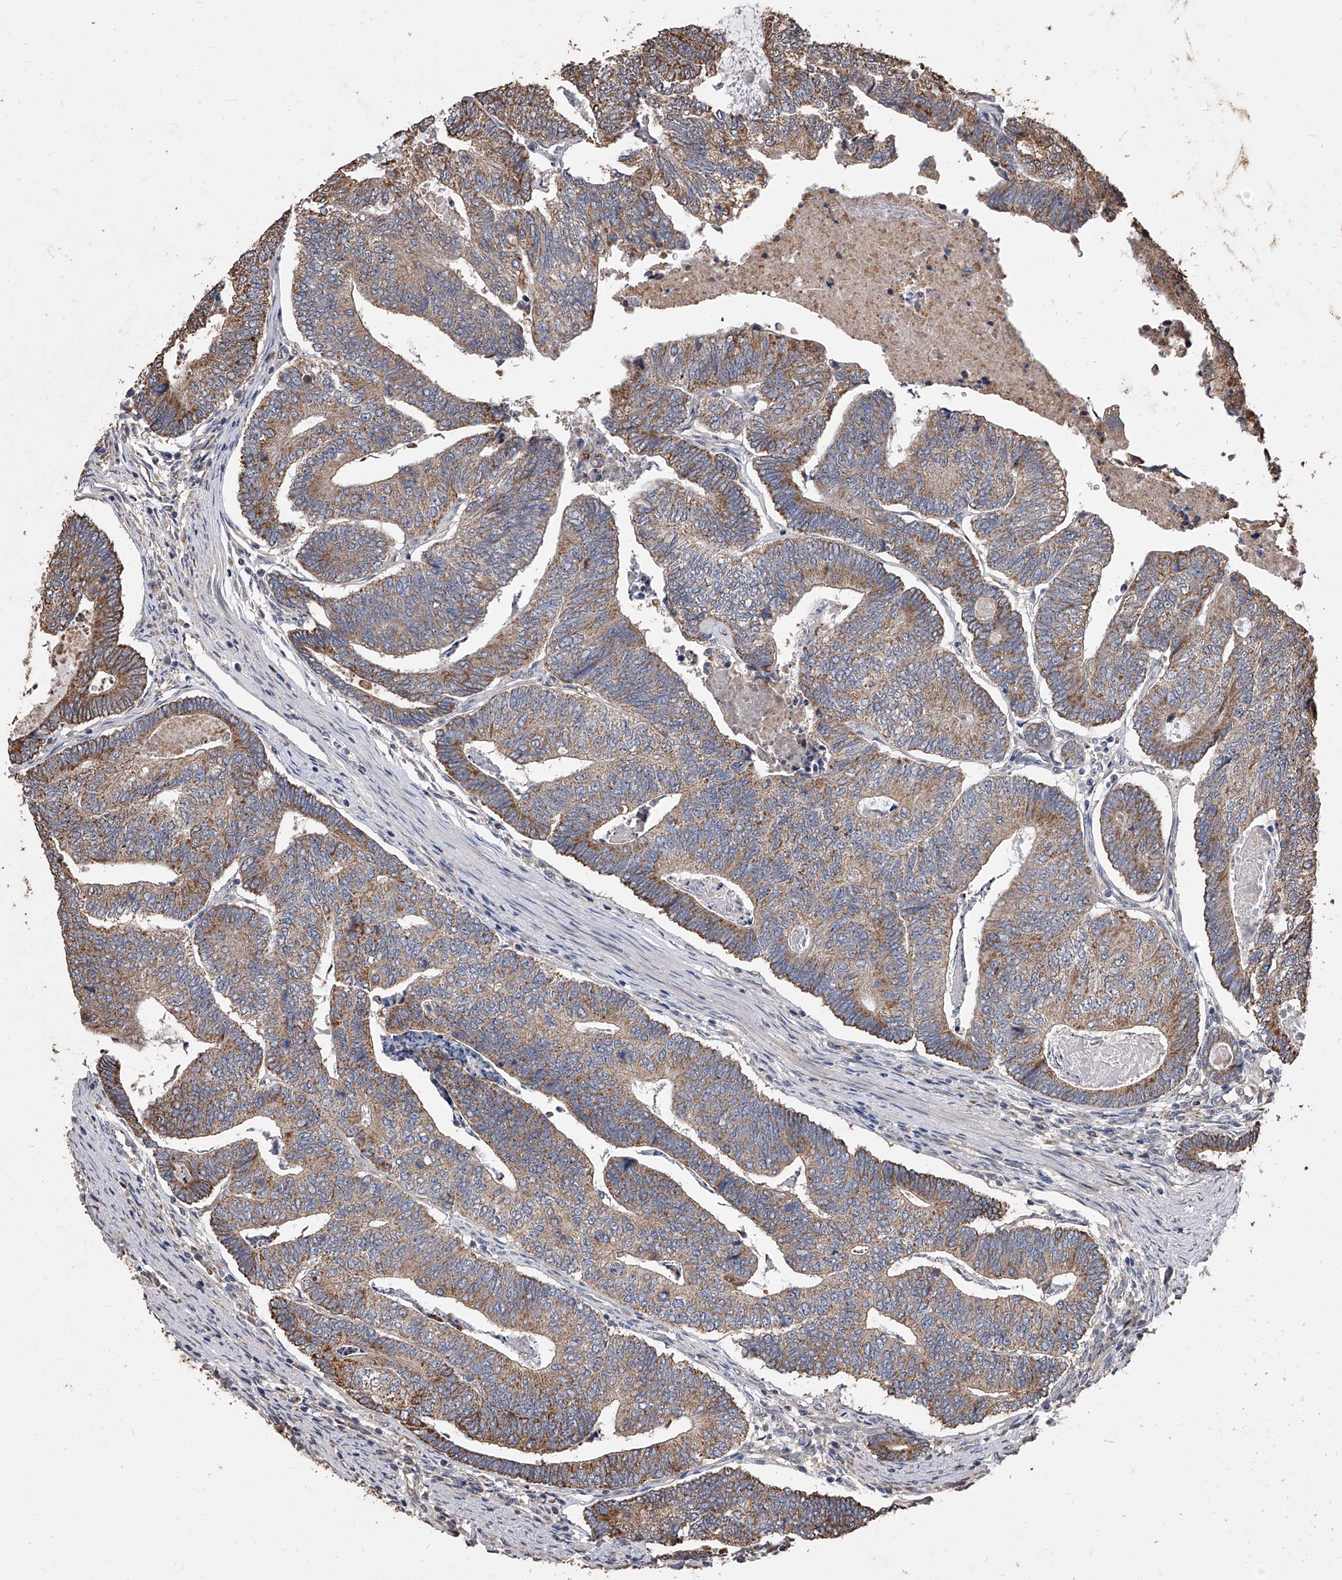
{"staining": {"intensity": "moderate", "quantity": ">75%", "location": "cytoplasmic/membranous"}, "tissue": "colorectal cancer", "cell_type": "Tumor cells", "image_type": "cancer", "snomed": [{"axis": "morphology", "description": "Adenocarcinoma, NOS"}, {"axis": "topography", "description": "Colon"}], "caption": "Adenocarcinoma (colorectal) stained with immunohistochemistry (IHC) displays moderate cytoplasmic/membranous expression in approximately >75% of tumor cells.", "gene": "LTV1", "patient": {"sex": "female", "age": 67}}